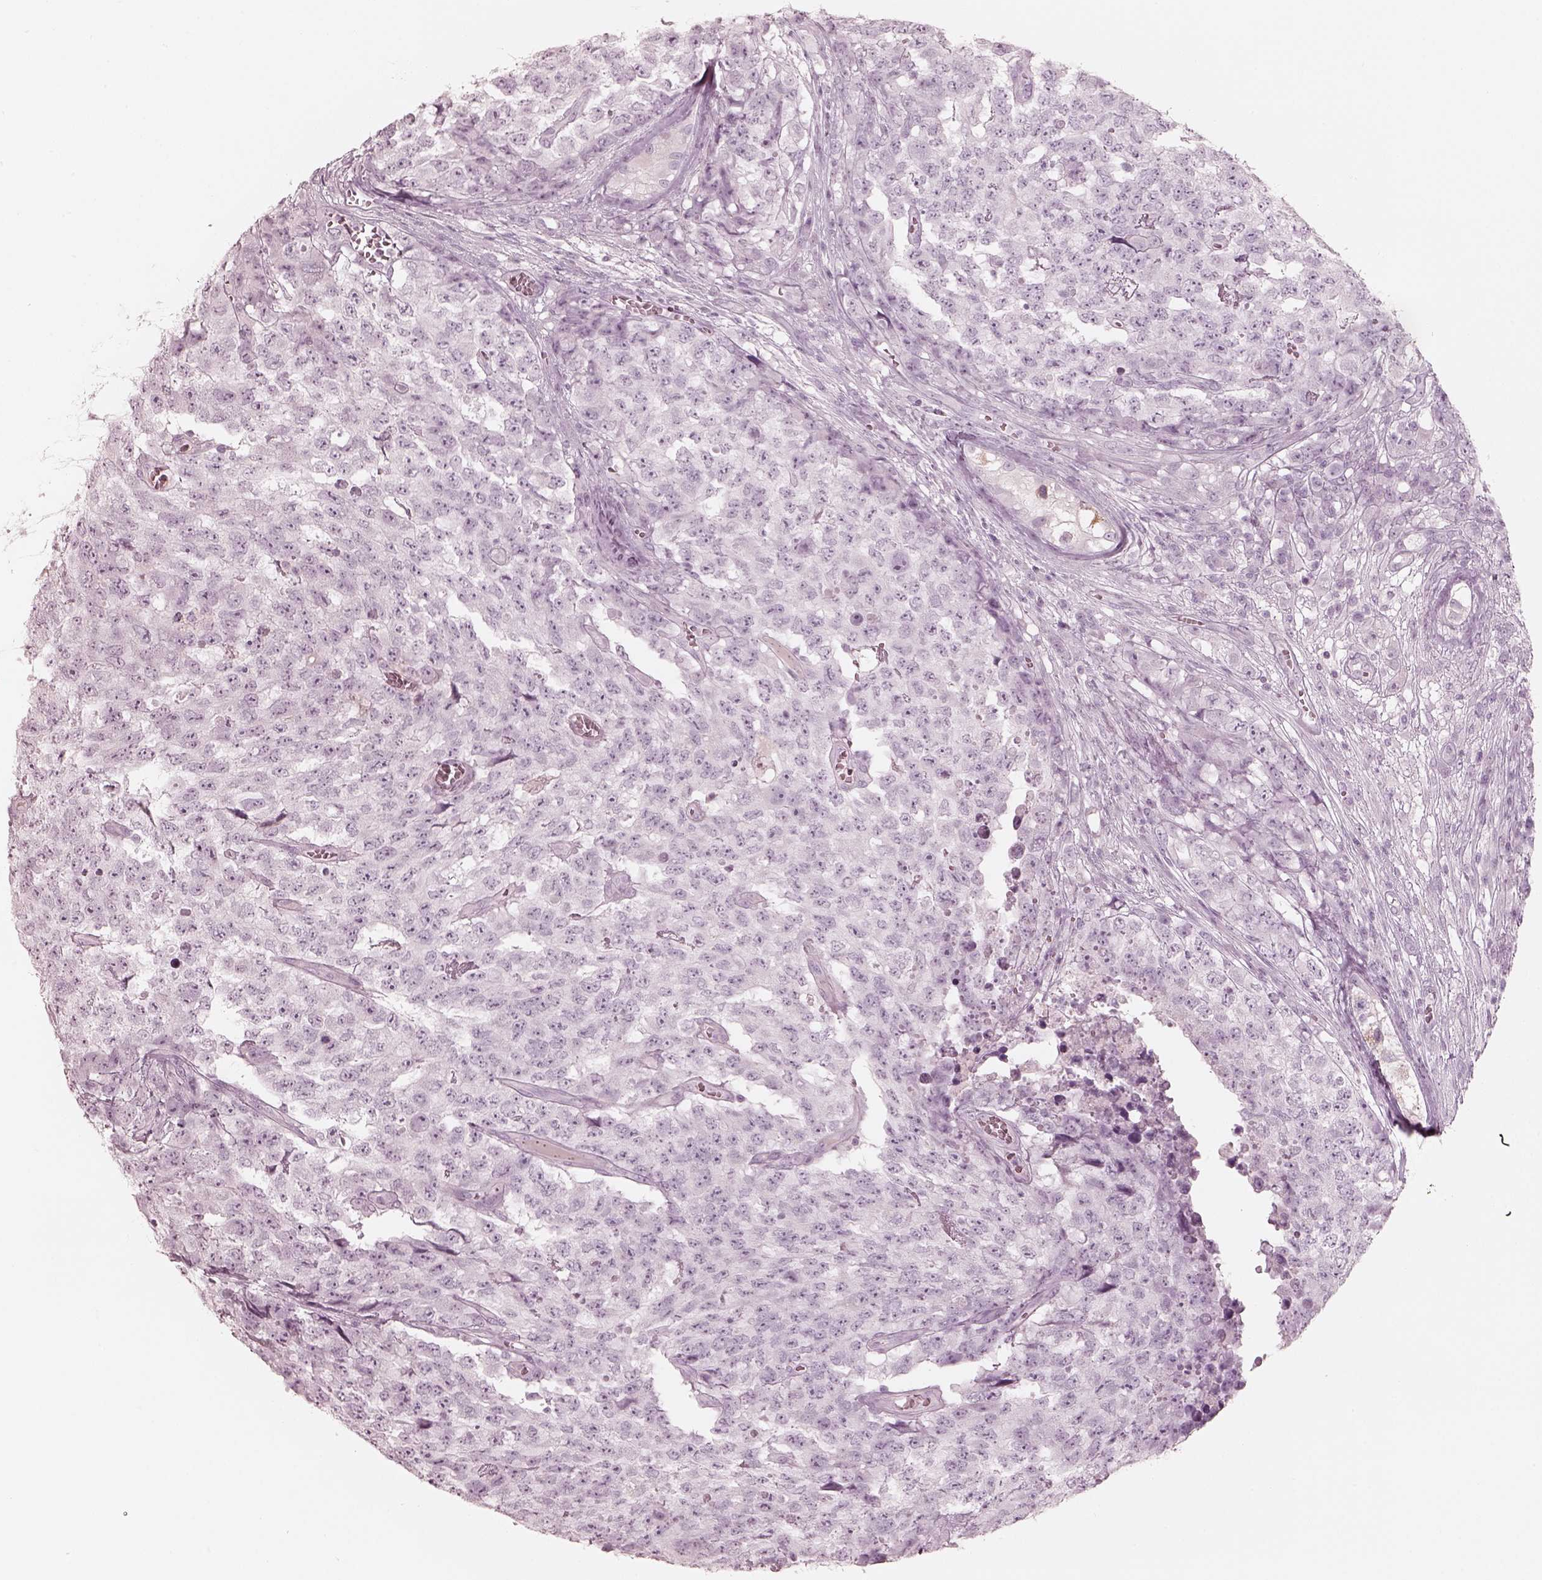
{"staining": {"intensity": "negative", "quantity": "none", "location": "none"}, "tissue": "testis cancer", "cell_type": "Tumor cells", "image_type": "cancer", "snomed": [{"axis": "morphology", "description": "Carcinoma, Embryonal, NOS"}, {"axis": "topography", "description": "Testis"}], "caption": "Testis cancer (embryonal carcinoma) was stained to show a protein in brown. There is no significant staining in tumor cells.", "gene": "PON3", "patient": {"sex": "male", "age": 23}}